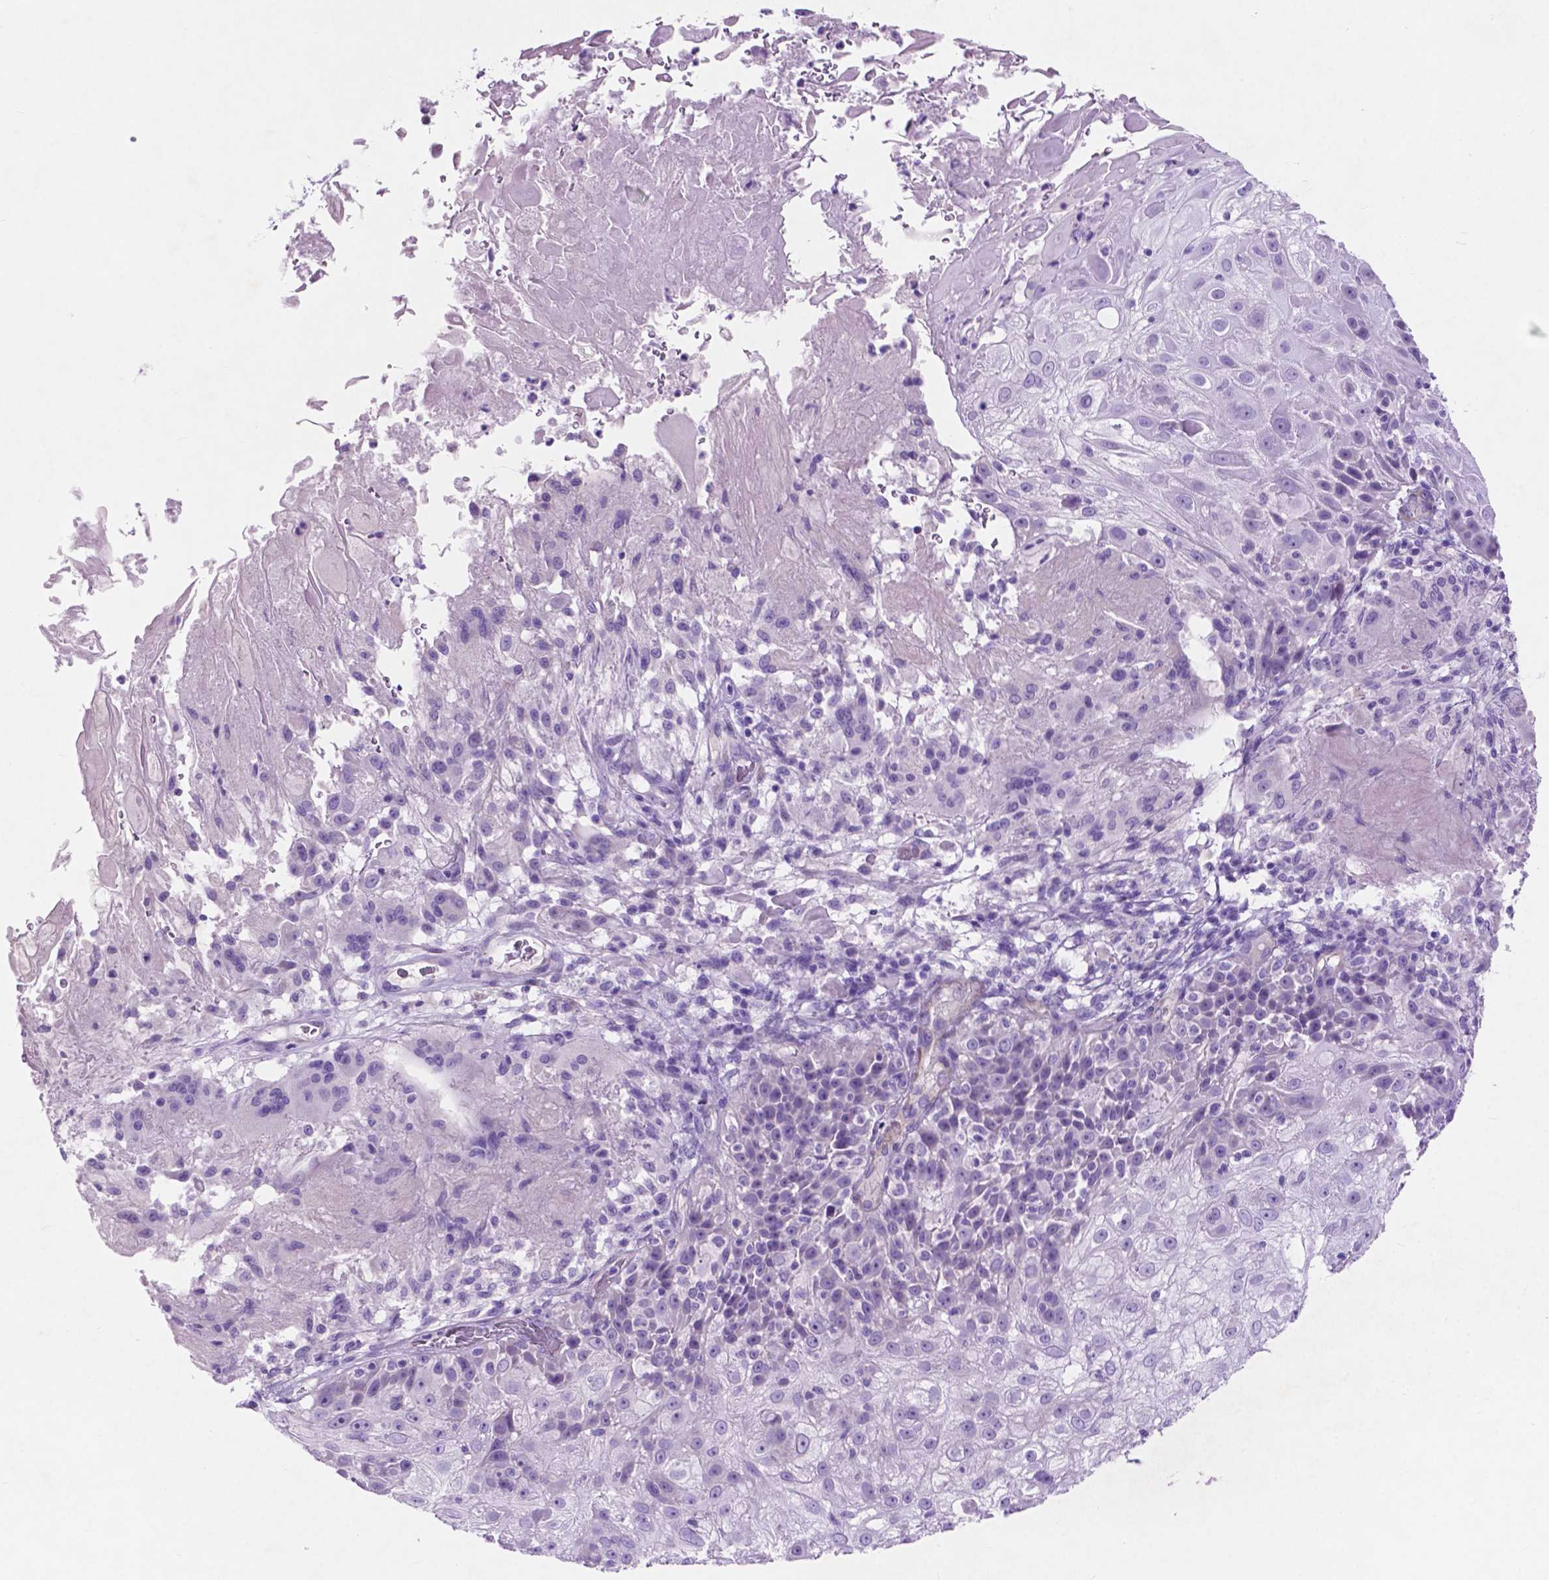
{"staining": {"intensity": "negative", "quantity": "none", "location": "none"}, "tissue": "skin cancer", "cell_type": "Tumor cells", "image_type": "cancer", "snomed": [{"axis": "morphology", "description": "Normal tissue, NOS"}, {"axis": "morphology", "description": "Squamous cell carcinoma, NOS"}, {"axis": "topography", "description": "Skin"}], "caption": "High power microscopy histopathology image of an immunohistochemistry (IHC) histopathology image of skin squamous cell carcinoma, revealing no significant positivity in tumor cells.", "gene": "ASPG", "patient": {"sex": "female", "age": 83}}